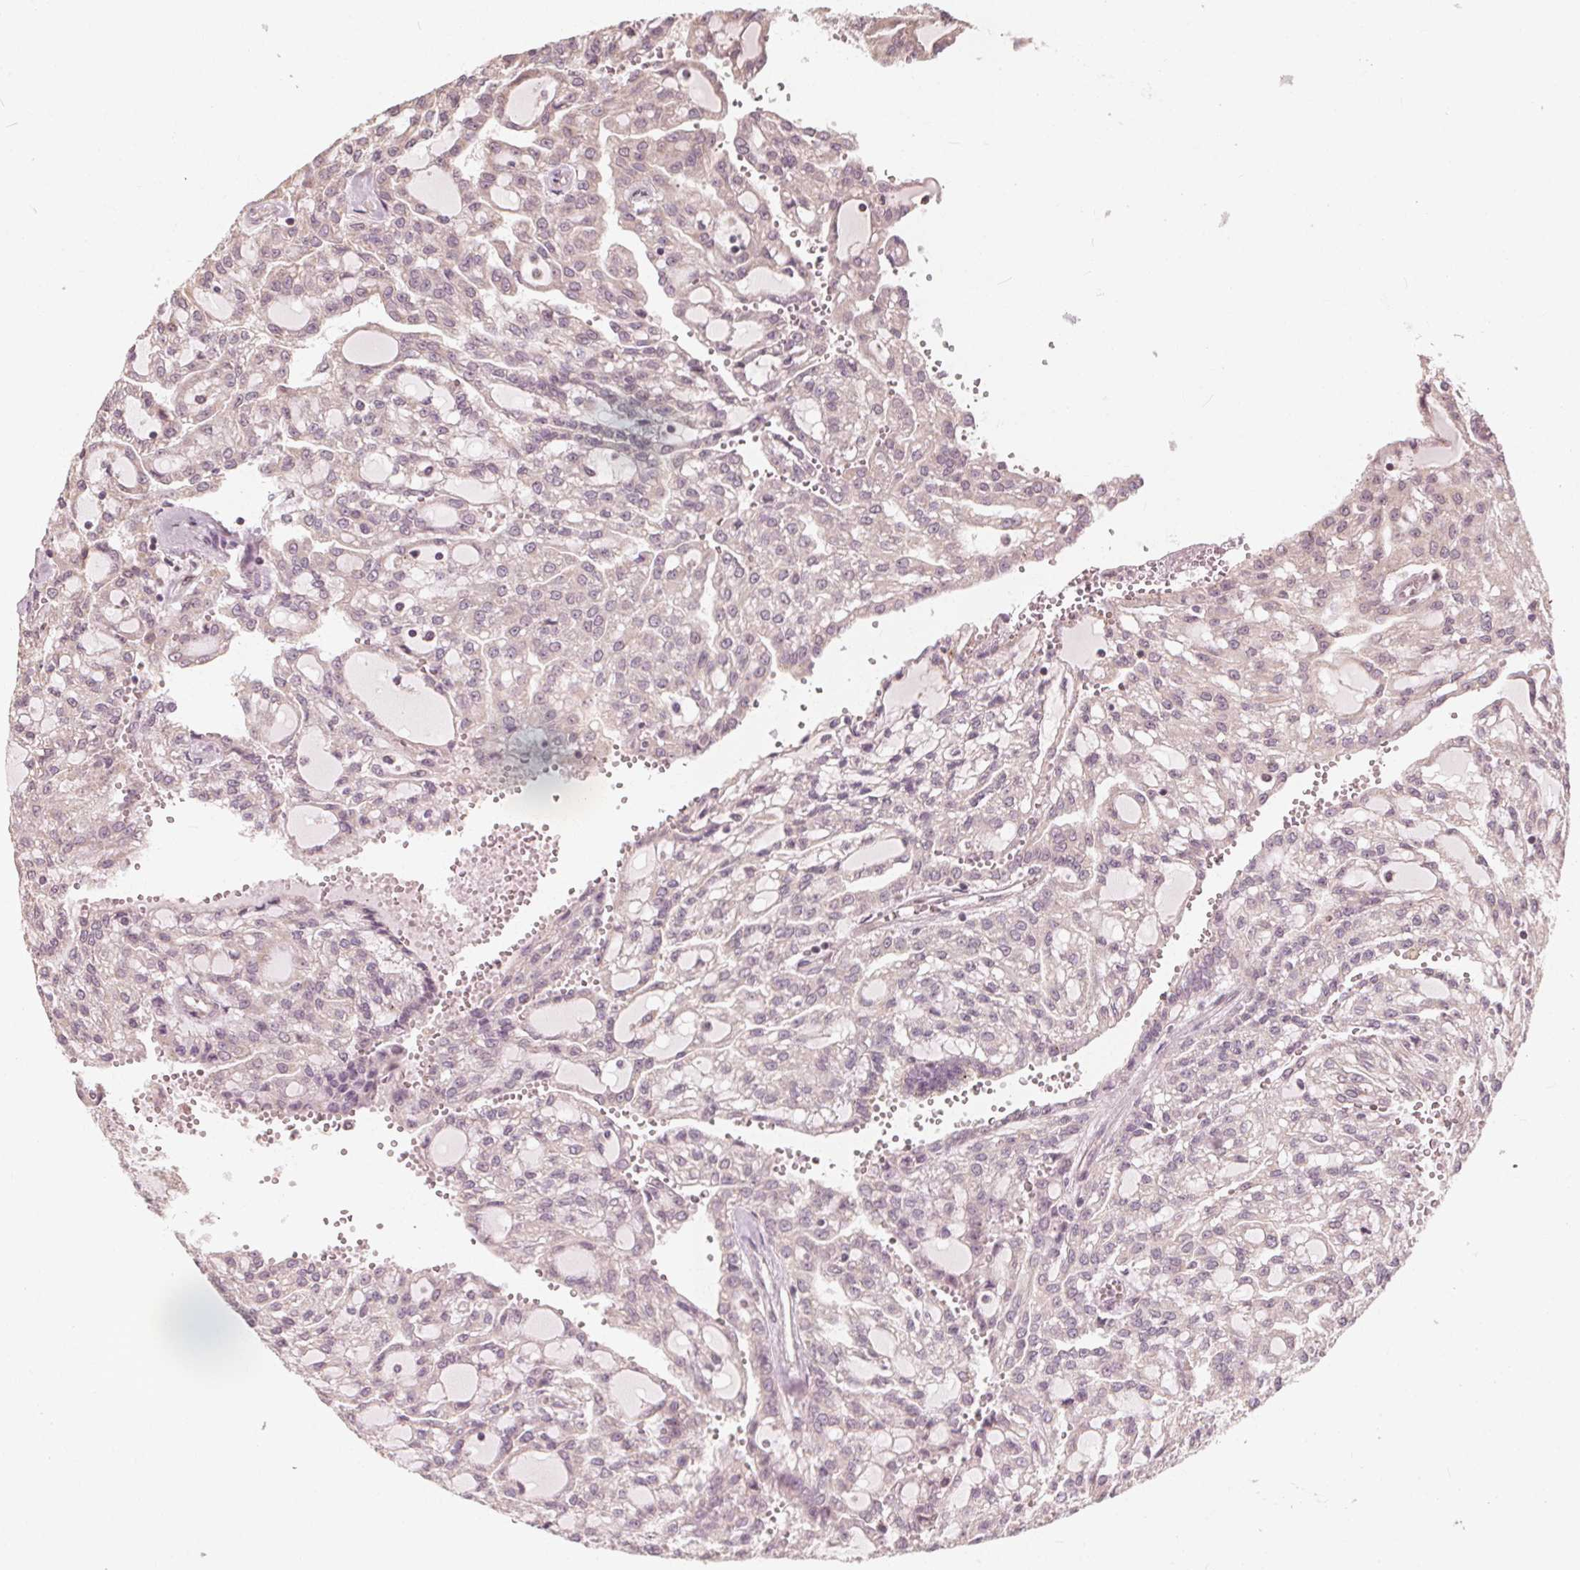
{"staining": {"intensity": "negative", "quantity": "none", "location": "none"}, "tissue": "renal cancer", "cell_type": "Tumor cells", "image_type": "cancer", "snomed": [{"axis": "morphology", "description": "Adenocarcinoma, NOS"}, {"axis": "topography", "description": "Kidney"}], "caption": "There is no significant expression in tumor cells of adenocarcinoma (renal). (DAB immunohistochemistry with hematoxylin counter stain).", "gene": "PEX26", "patient": {"sex": "male", "age": 63}}